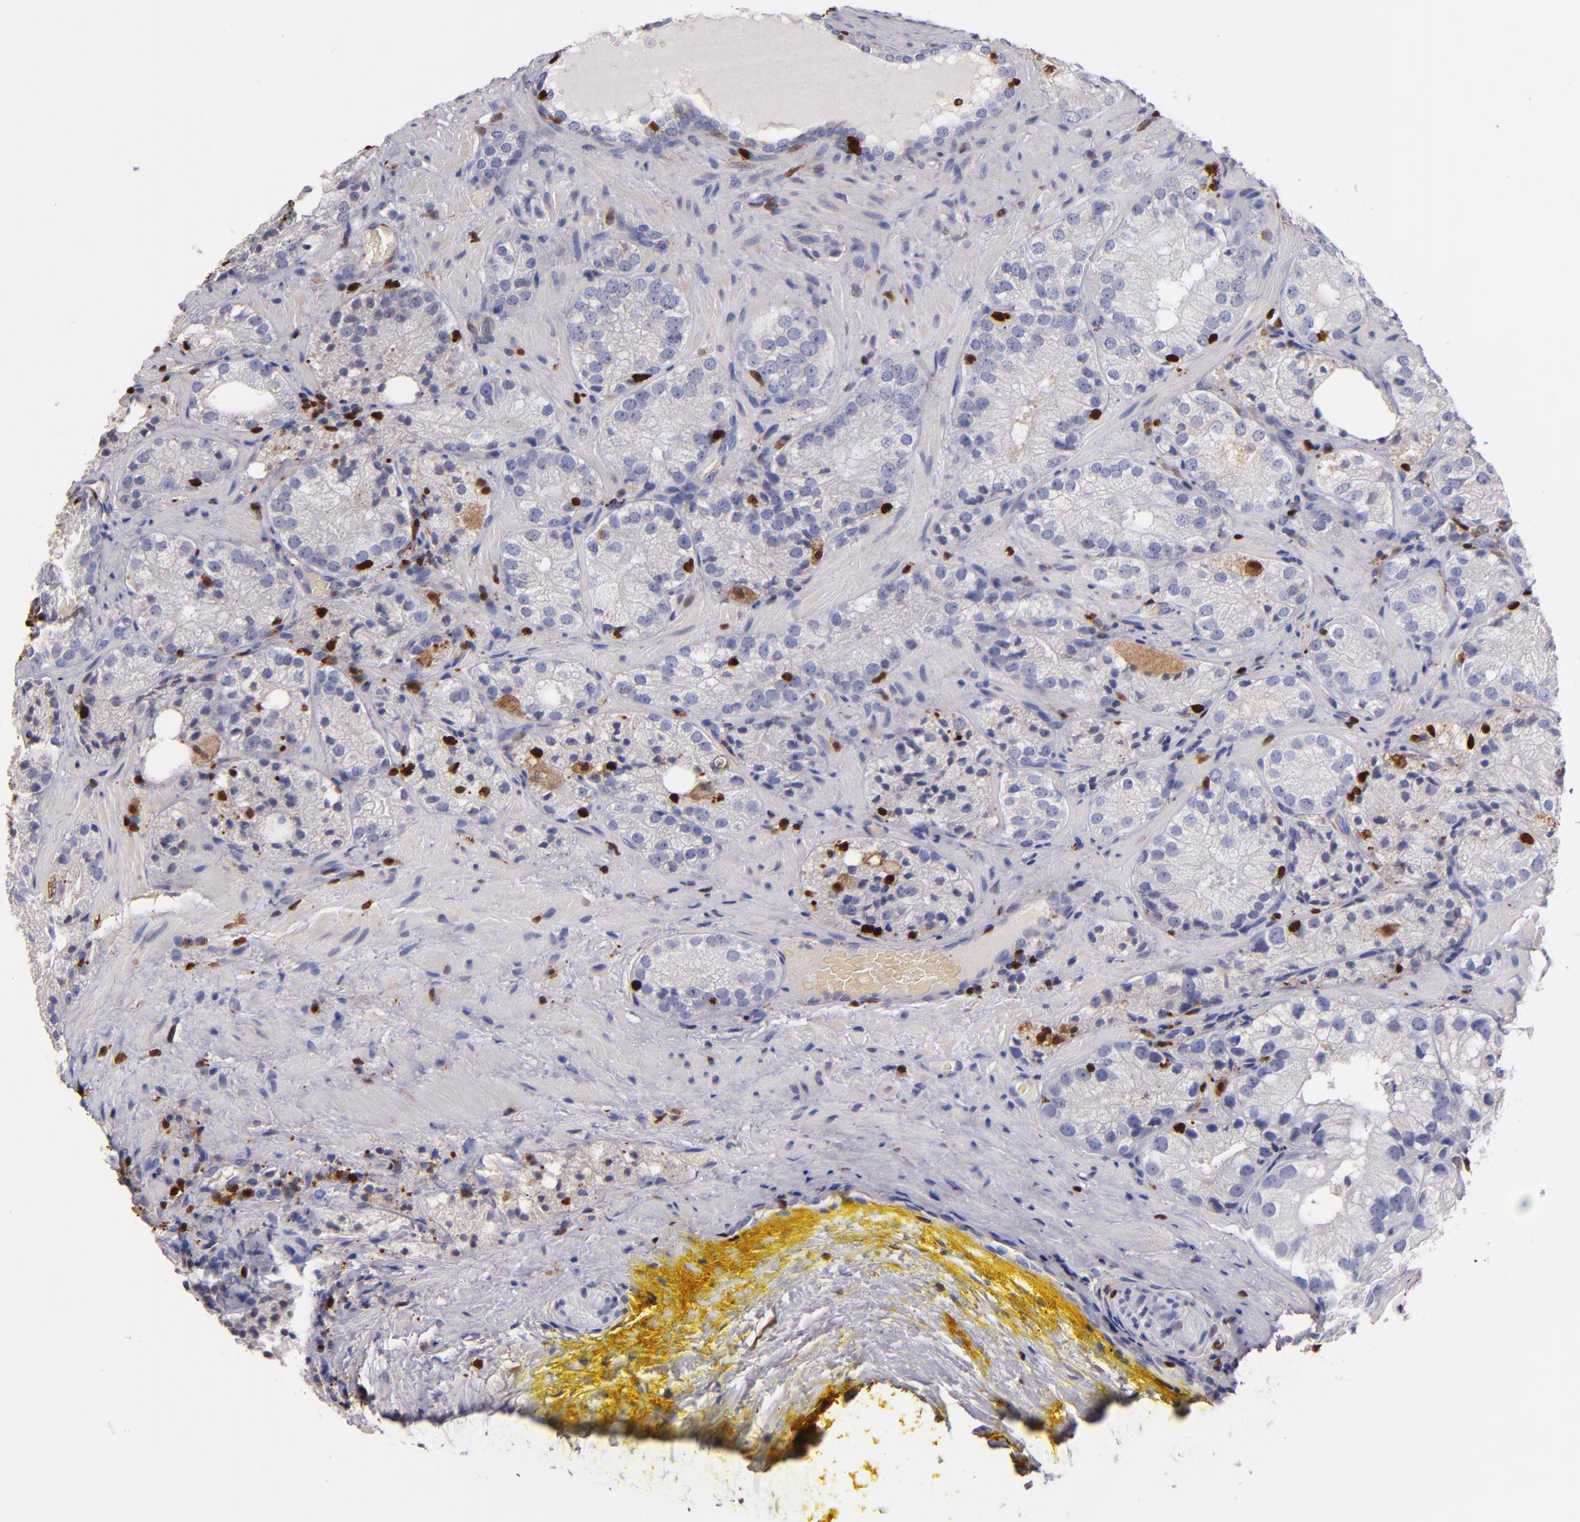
{"staining": {"intensity": "negative", "quantity": "none", "location": "none"}, "tissue": "prostate cancer", "cell_type": "Tumor cells", "image_type": "cancer", "snomed": [{"axis": "morphology", "description": "Adenocarcinoma, Low grade"}, {"axis": "topography", "description": "Prostate"}], "caption": "The image displays no staining of tumor cells in prostate cancer (adenocarcinoma (low-grade)).", "gene": "S100A4", "patient": {"sex": "male", "age": 60}}